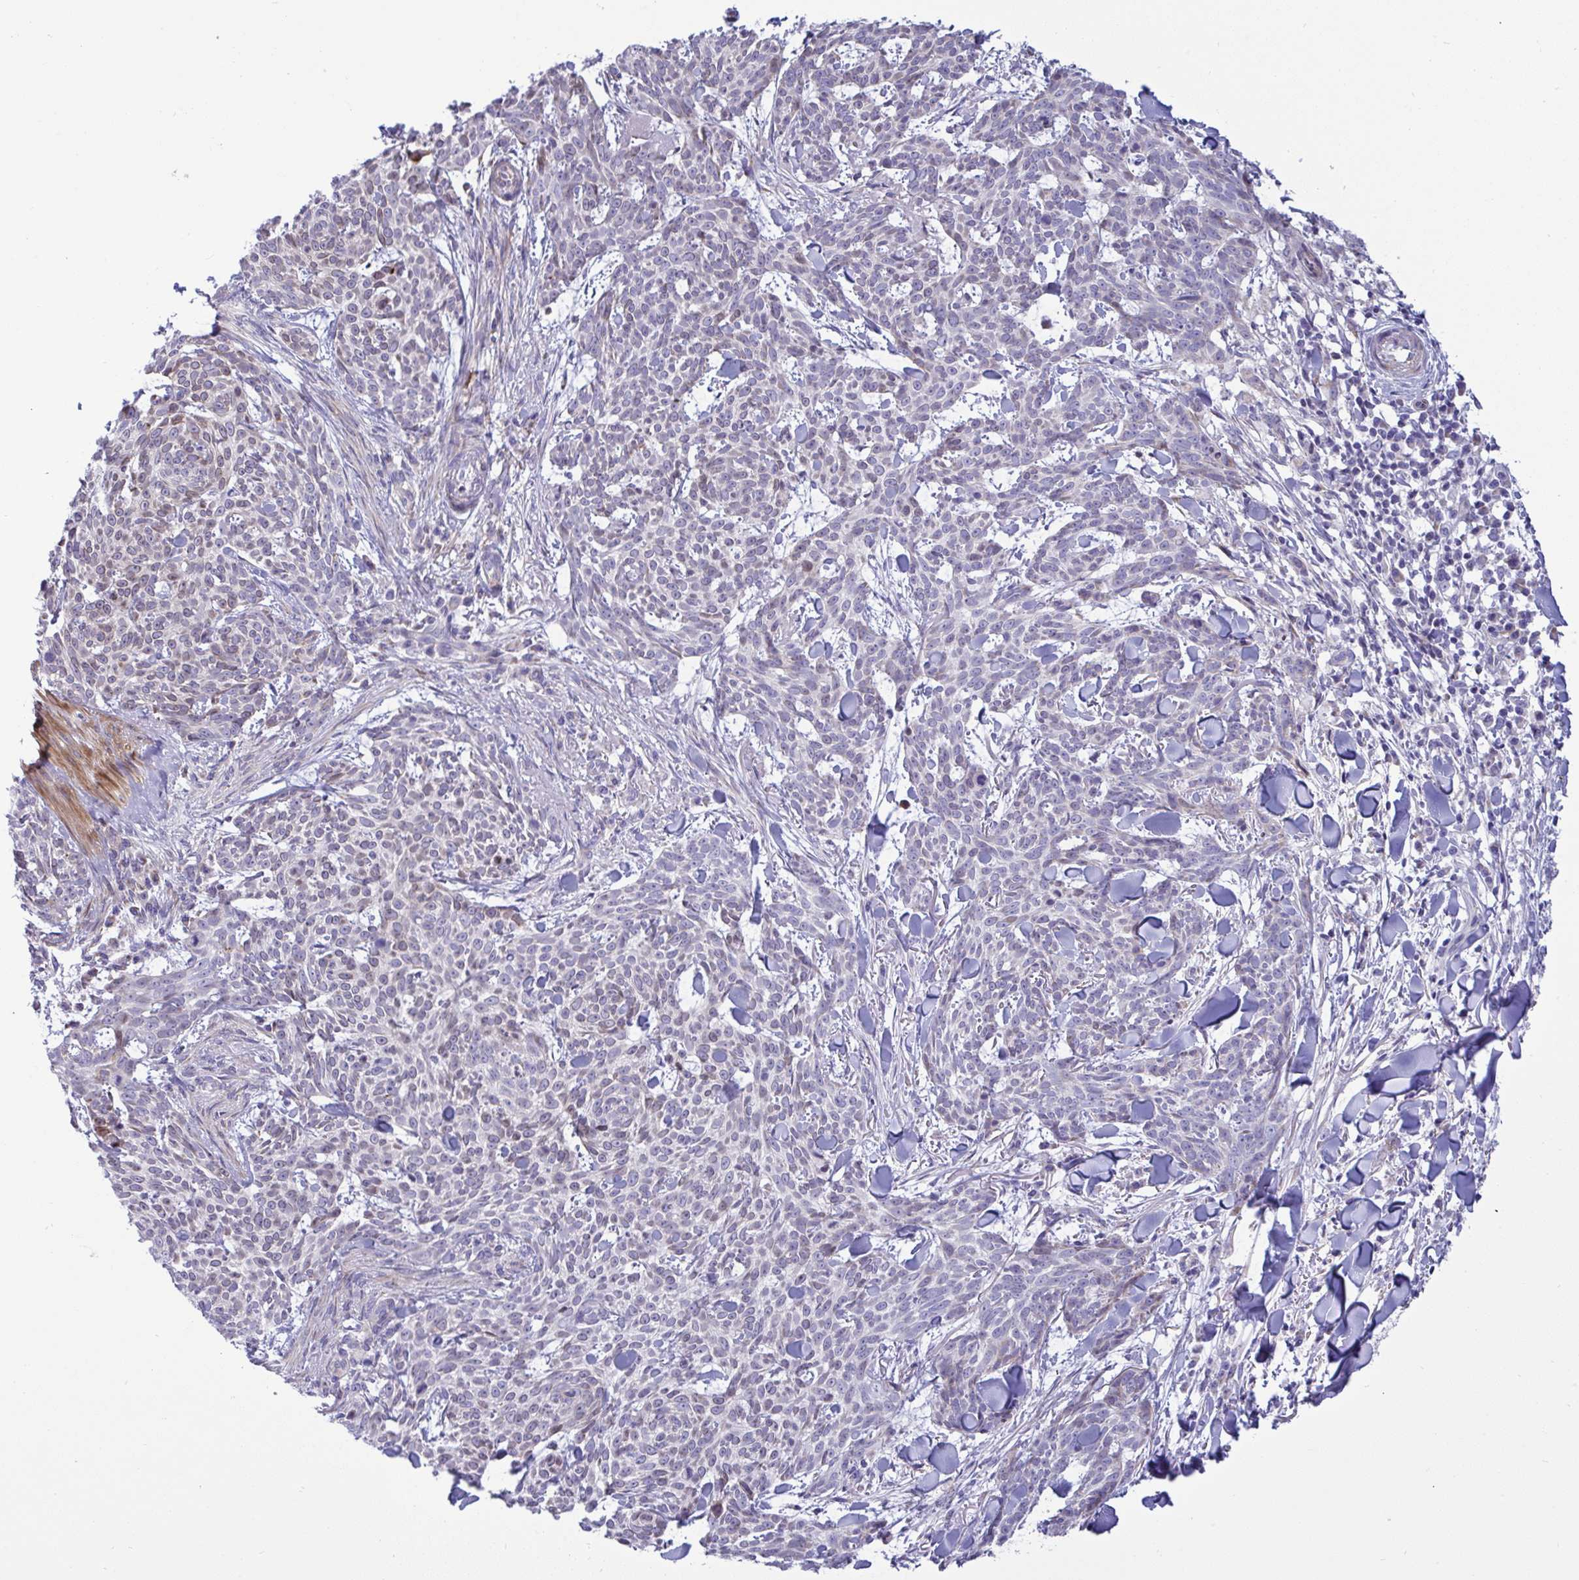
{"staining": {"intensity": "negative", "quantity": "none", "location": "none"}, "tissue": "skin cancer", "cell_type": "Tumor cells", "image_type": "cancer", "snomed": [{"axis": "morphology", "description": "Basal cell carcinoma"}, {"axis": "topography", "description": "Skin"}], "caption": "This is an immunohistochemistry (IHC) photomicrograph of human skin basal cell carcinoma. There is no staining in tumor cells.", "gene": "NTN1", "patient": {"sex": "female", "age": 93}}